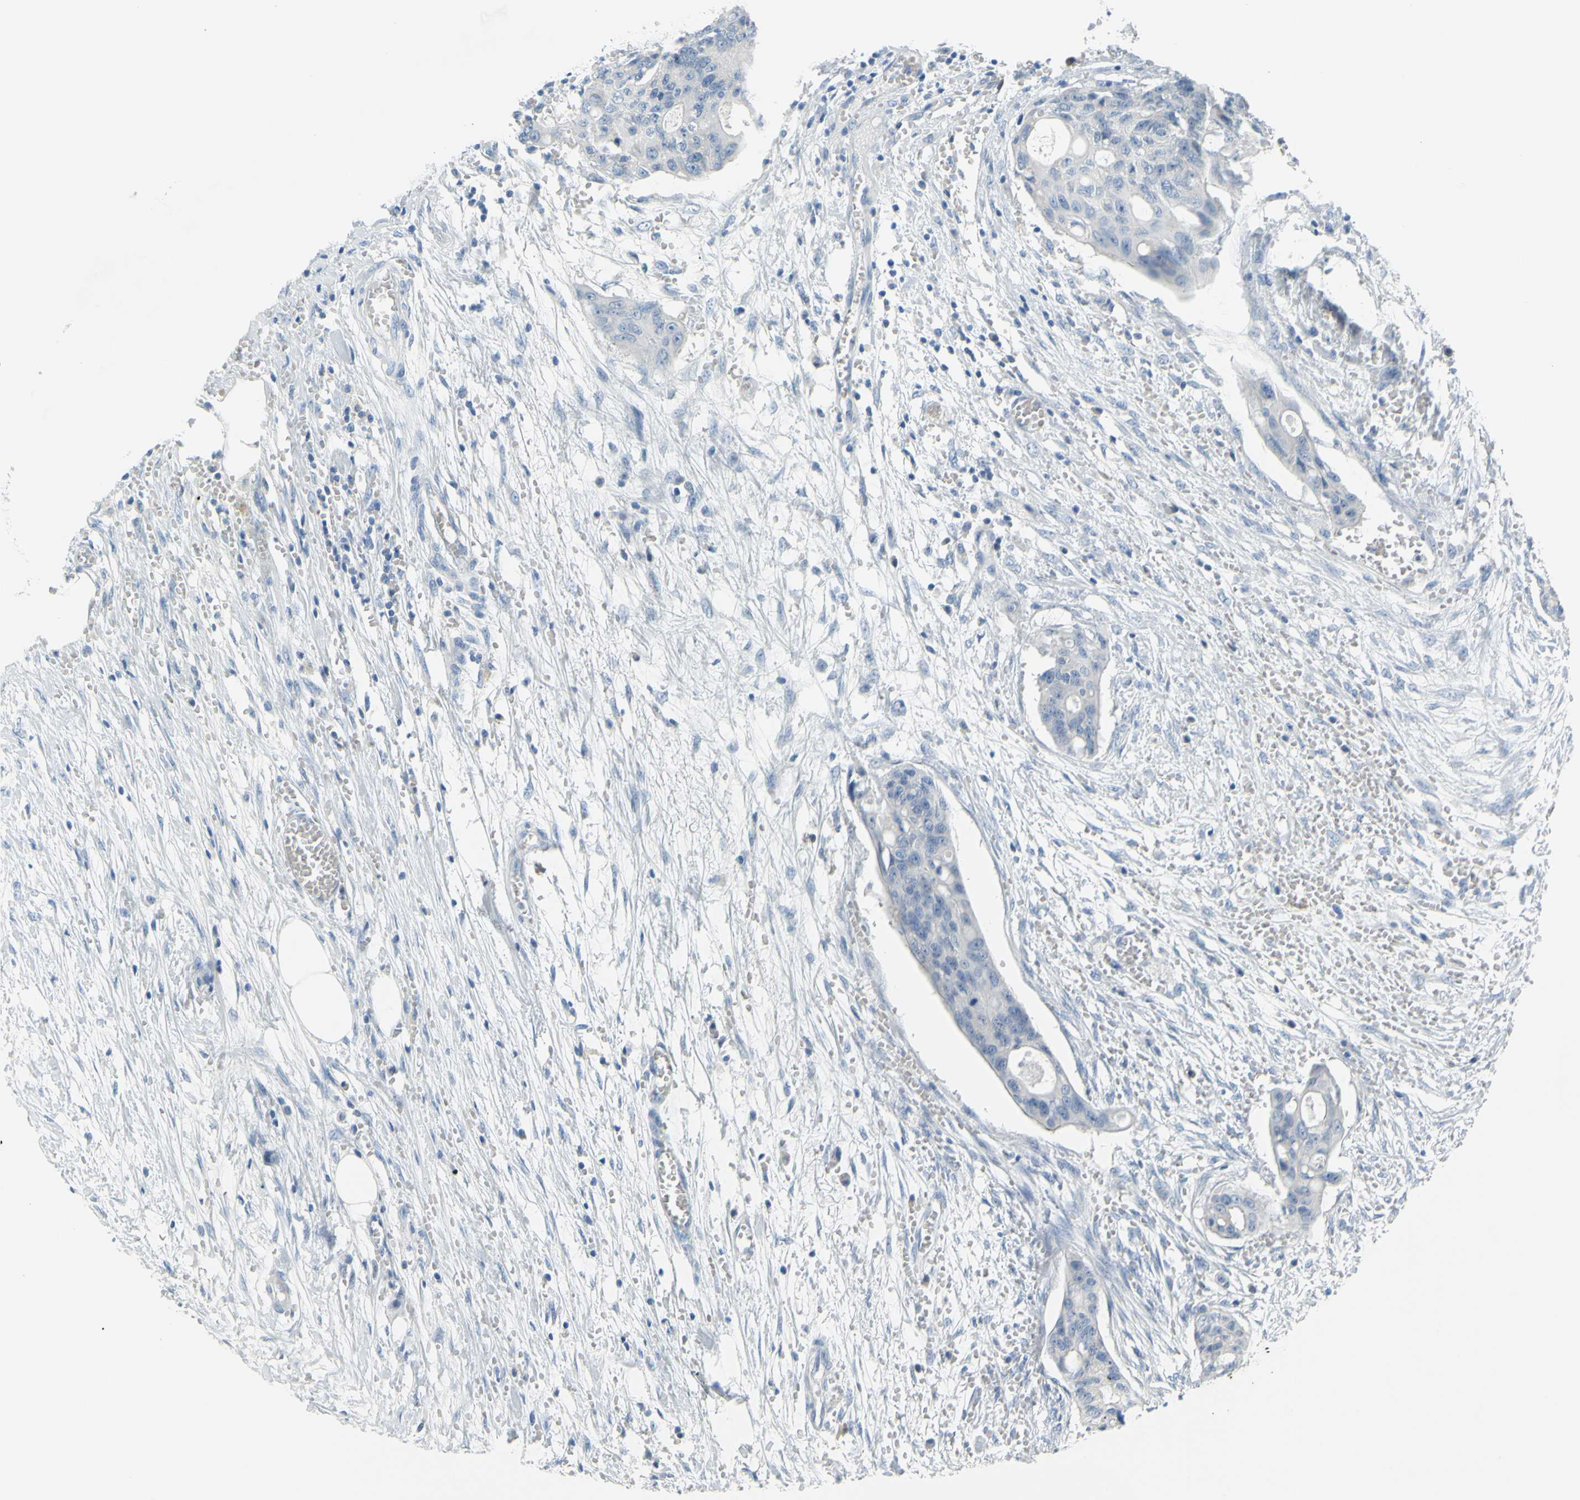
{"staining": {"intensity": "negative", "quantity": "none", "location": "none"}, "tissue": "colorectal cancer", "cell_type": "Tumor cells", "image_type": "cancer", "snomed": [{"axis": "morphology", "description": "Adenocarcinoma, NOS"}, {"axis": "topography", "description": "Colon"}], "caption": "Image shows no significant protein expression in tumor cells of colorectal adenocarcinoma.", "gene": "DCT", "patient": {"sex": "female", "age": 57}}